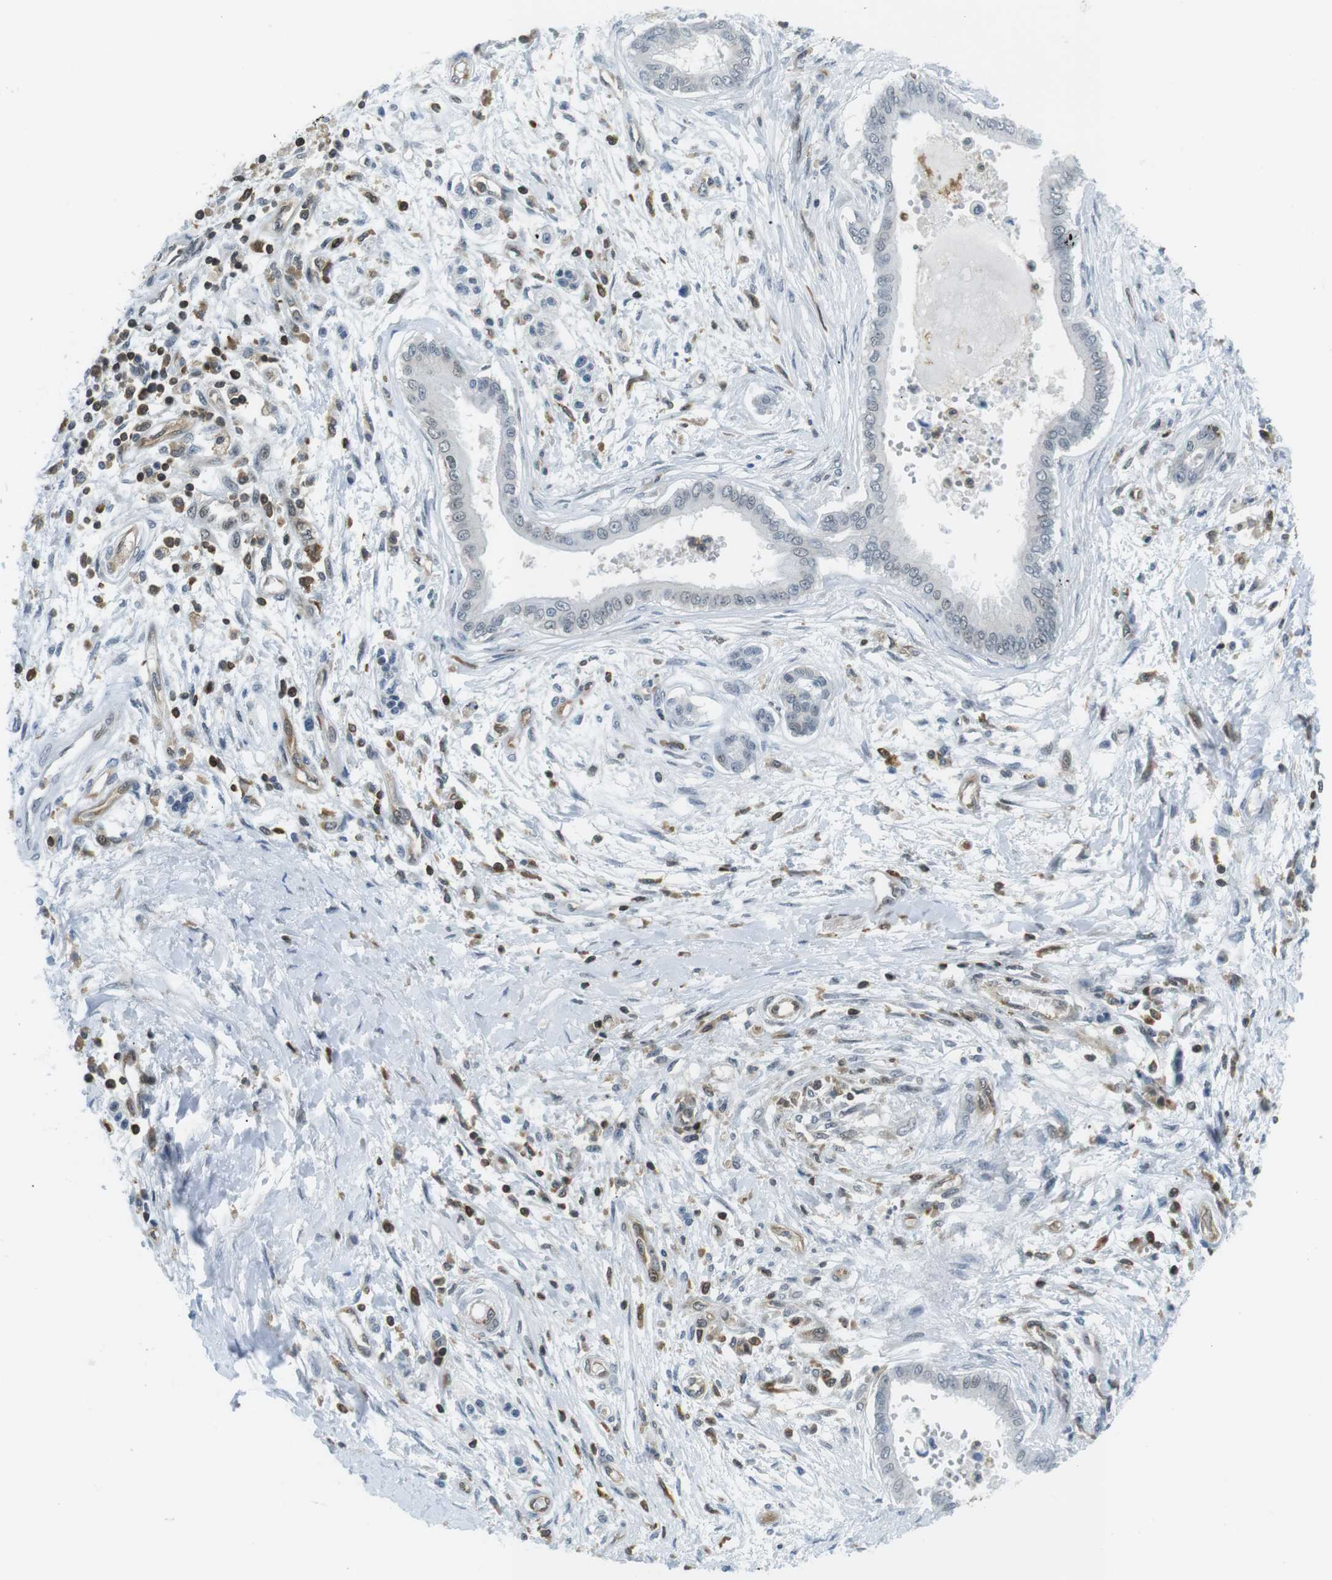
{"staining": {"intensity": "negative", "quantity": "none", "location": "none"}, "tissue": "pancreatic cancer", "cell_type": "Tumor cells", "image_type": "cancer", "snomed": [{"axis": "morphology", "description": "Adenocarcinoma, NOS"}, {"axis": "topography", "description": "Pancreas"}], "caption": "Human pancreatic adenocarcinoma stained for a protein using immunohistochemistry reveals no expression in tumor cells.", "gene": "STK10", "patient": {"sex": "male", "age": 56}}